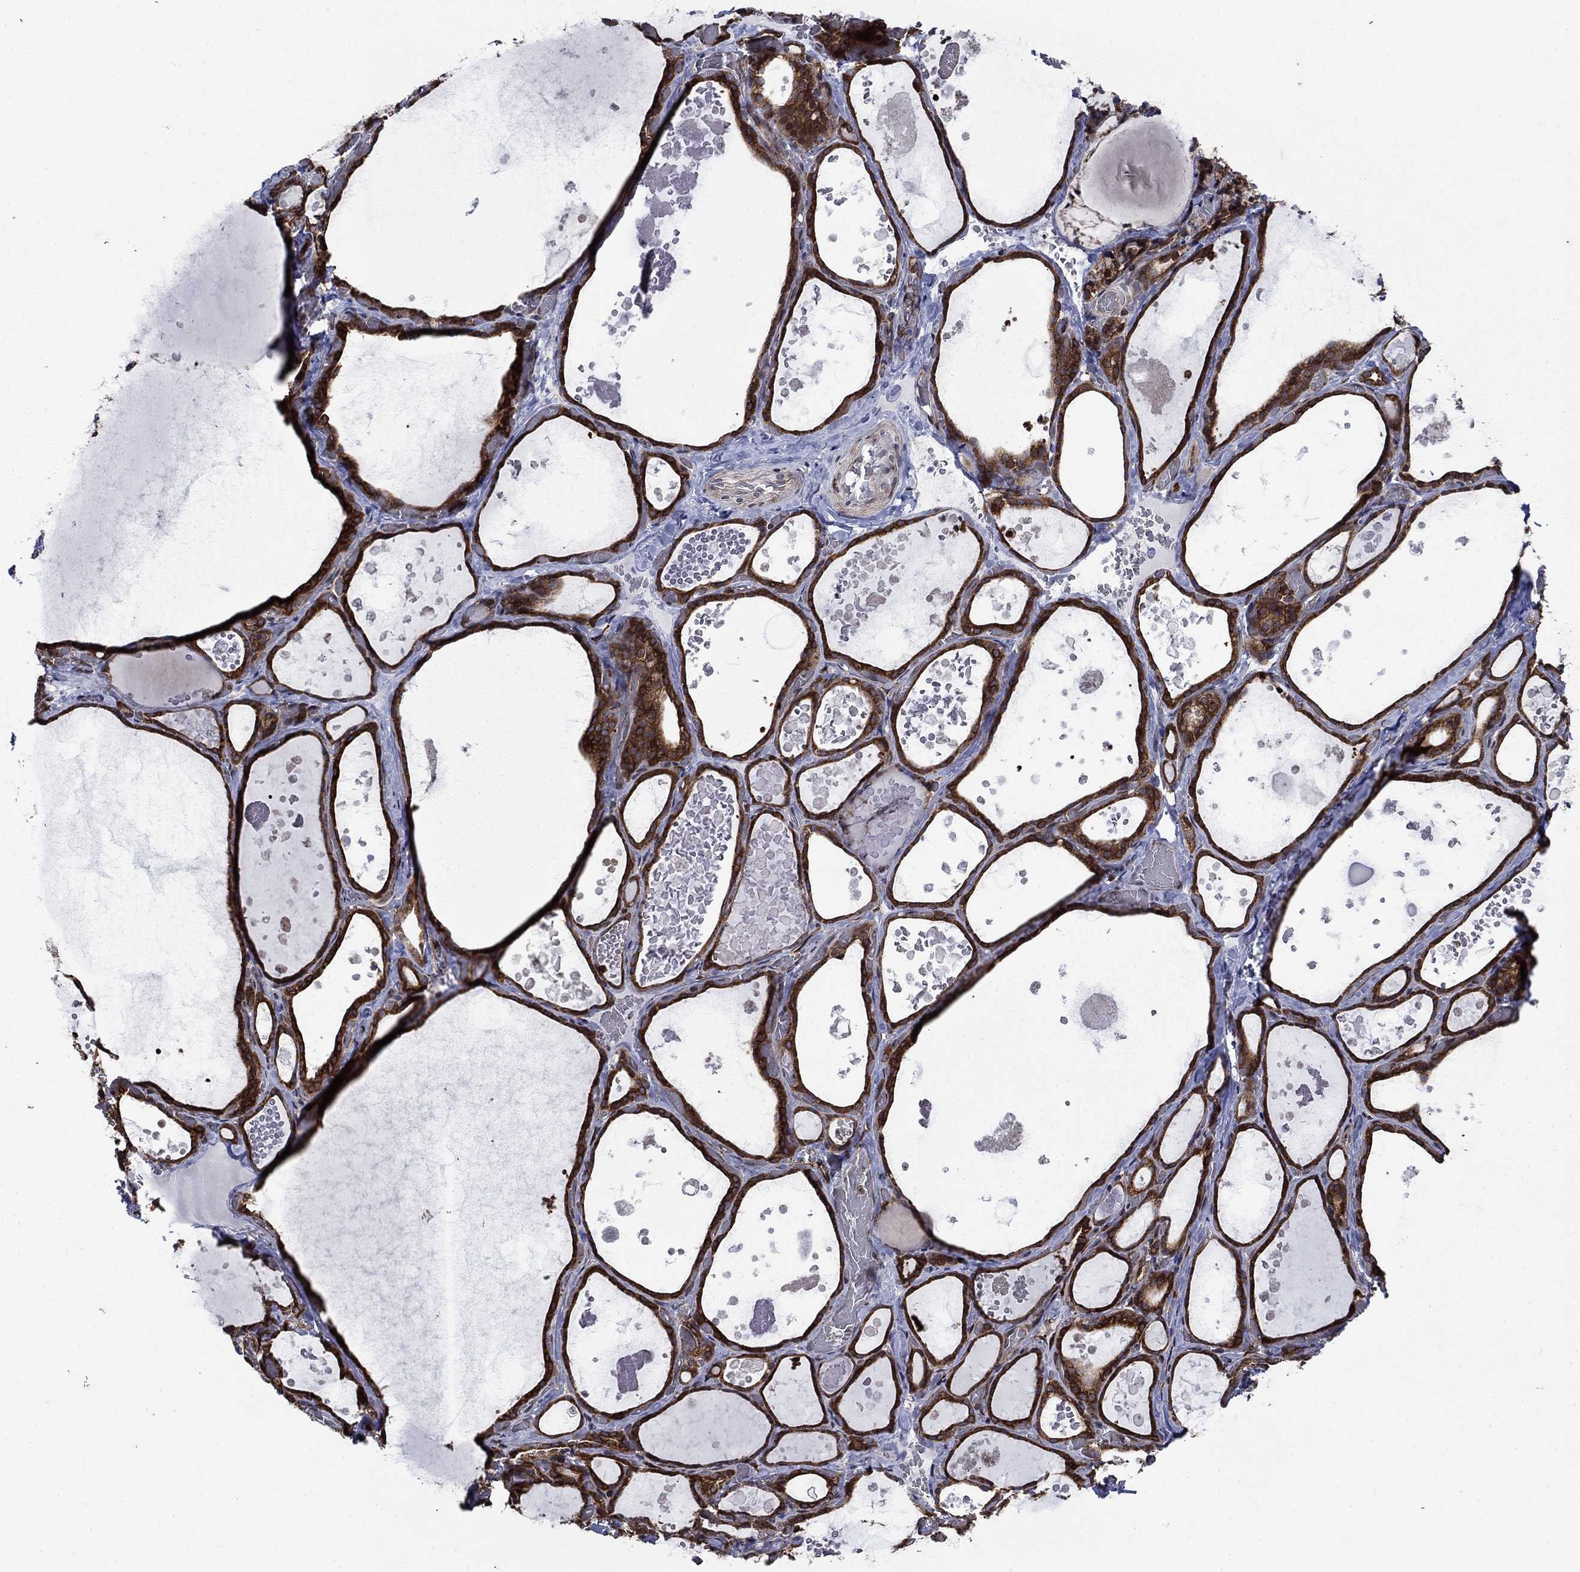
{"staining": {"intensity": "strong", "quantity": ">75%", "location": "cytoplasmic/membranous"}, "tissue": "thyroid gland", "cell_type": "Glandular cells", "image_type": "normal", "snomed": [{"axis": "morphology", "description": "Normal tissue, NOS"}, {"axis": "topography", "description": "Thyroid gland"}], "caption": "IHC staining of benign thyroid gland, which reveals high levels of strong cytoplasmic/membranous staining in approximately >75% of glandular cells indicating strong cytoplasmic/membranous protein expression. The staining was performed using DAB (brown) for protein detection and nuclei were counterstained in hematoxylin (blue).", "gene": "DHRS7", "patient": {"sex": "female", "age": 56}}